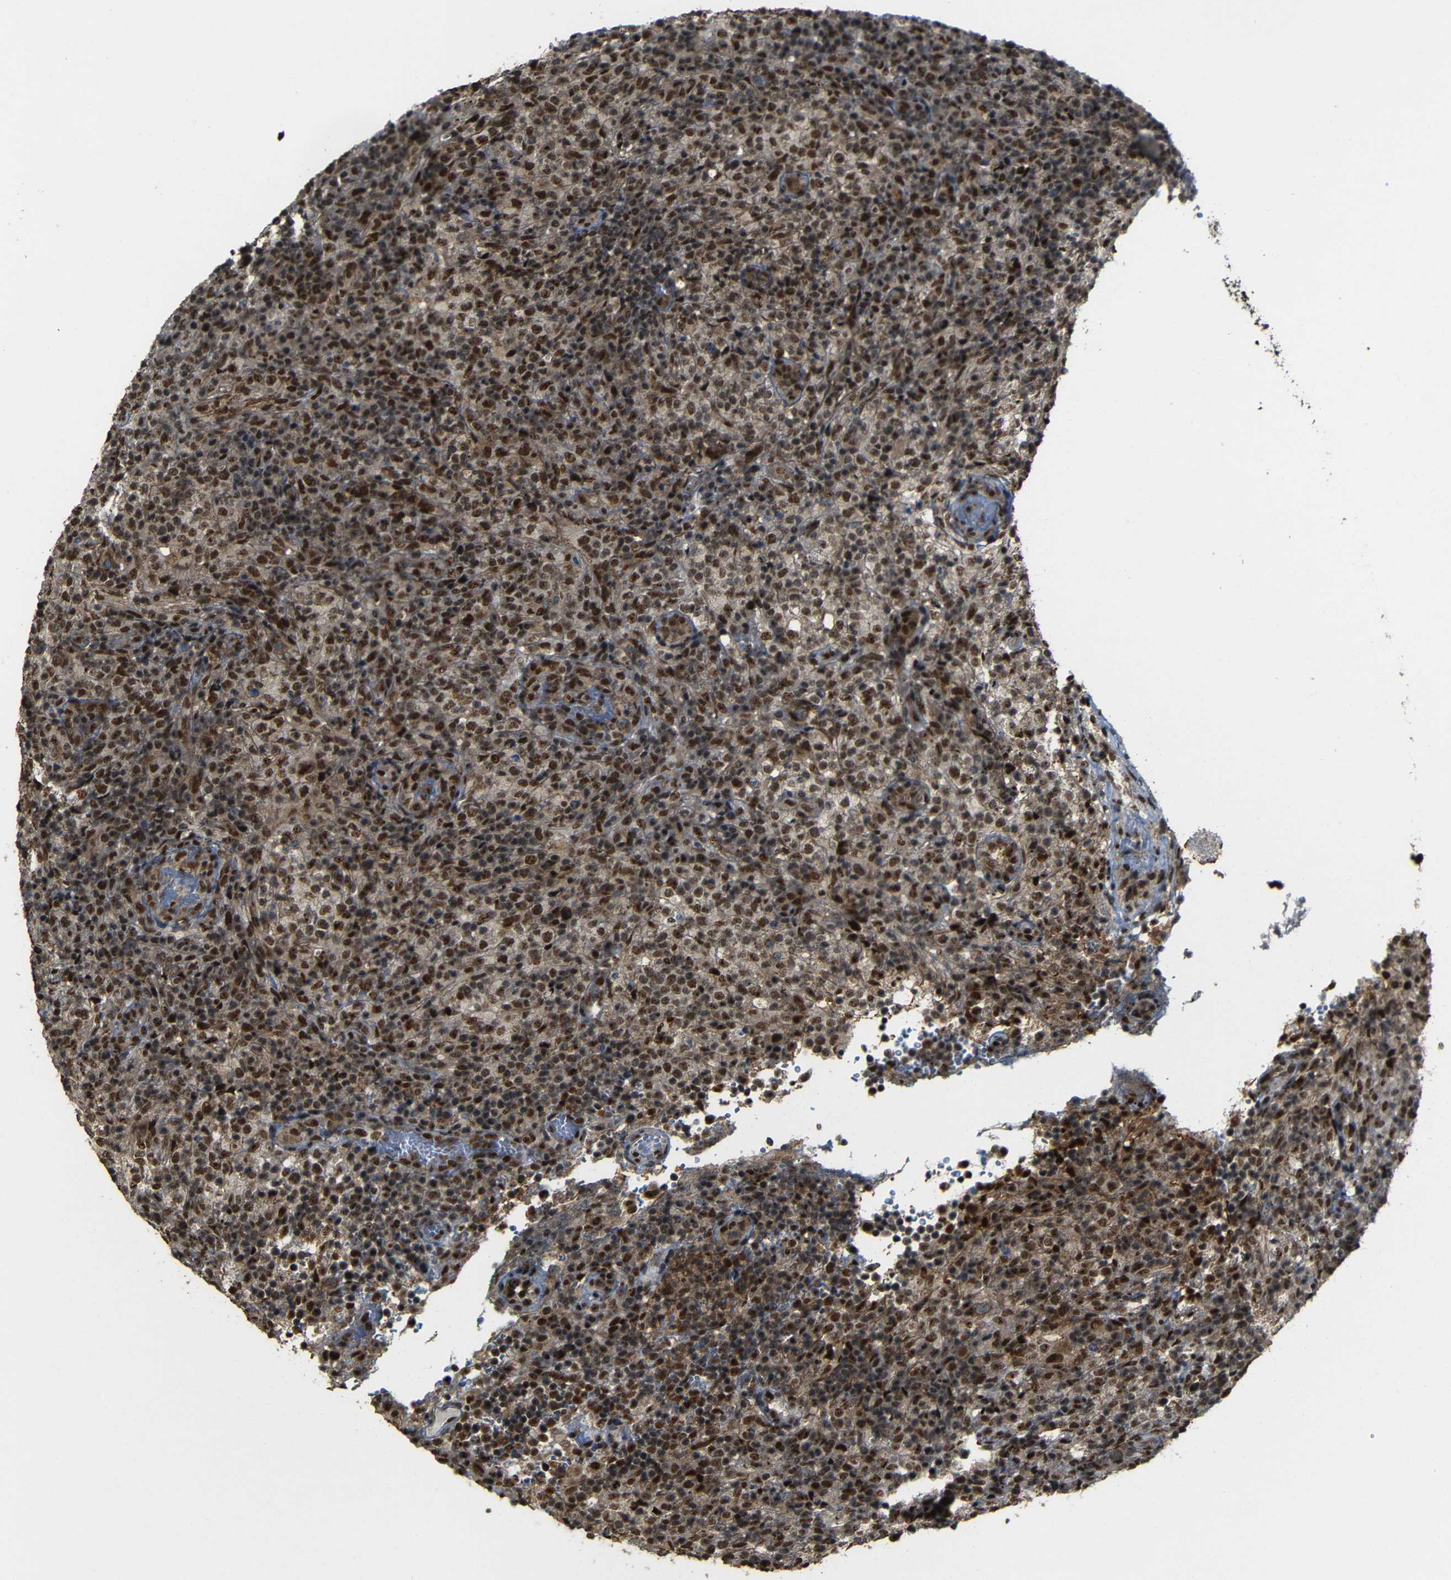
{"staining": {"intensity": "strong", "quantity": ">75%", "location": "nuclear"}, "tissue": "lymphoma", "cell_type": "Tumor cells", "image_type": "cancer", "snomed": [{"axis": "morphology", "description": "Malignant lymphoma, non-Hodgkin's type, High grade"}, {"axis": "topography", "description": "Lymph node"}], "caption": "Tumor cells reveal high levels of strong nuclear positivity in about >75% of cells in lymphoma.", "gene": "TCF7L2", "patient": {"sex": "female", "age": 76}}